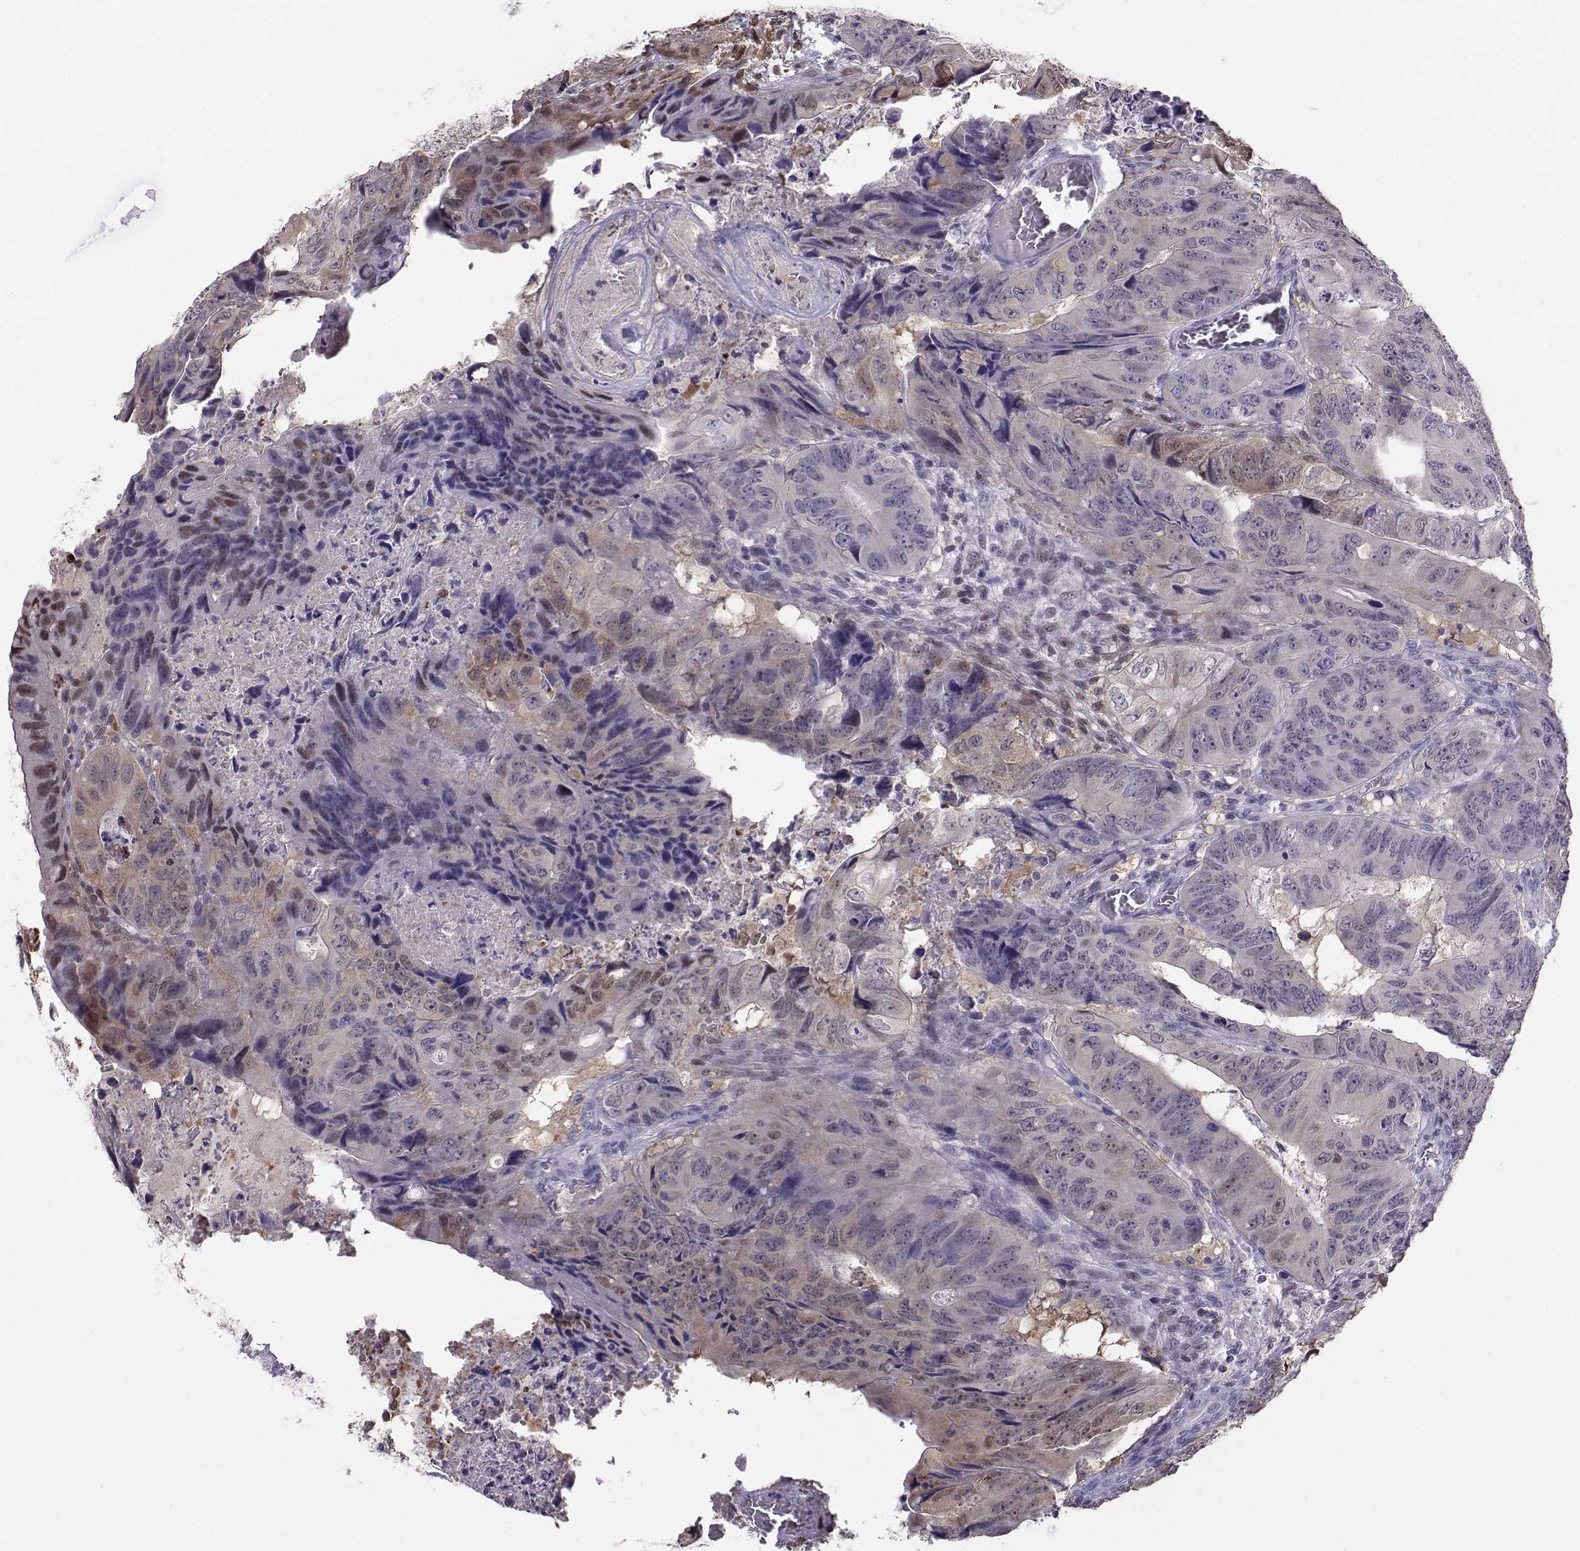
{"staining": {"intensity": "weak", "quantity": "<25%", "location": "cytoplasmic/membranous,nuclear"}, "tissue": "colorectal cancer", "cell_type": "Tumor cells", "image_type": "cancer", "snomed": [{"axis": "morphology", "description": "Adenocarcinoma, NOS"}, {"axis": "topography", "description": "Colon"}], "caption": "Tumor cells are negative for brown protein staining in colorectal cancer. The staining was performed using DAB to visualize the protein expression in brown, while the nuclei were stained in blue with hematoxylin (Magnification: 20x).", "gene": "PGK1", "patient": {"sex": "male", "age": 79}}